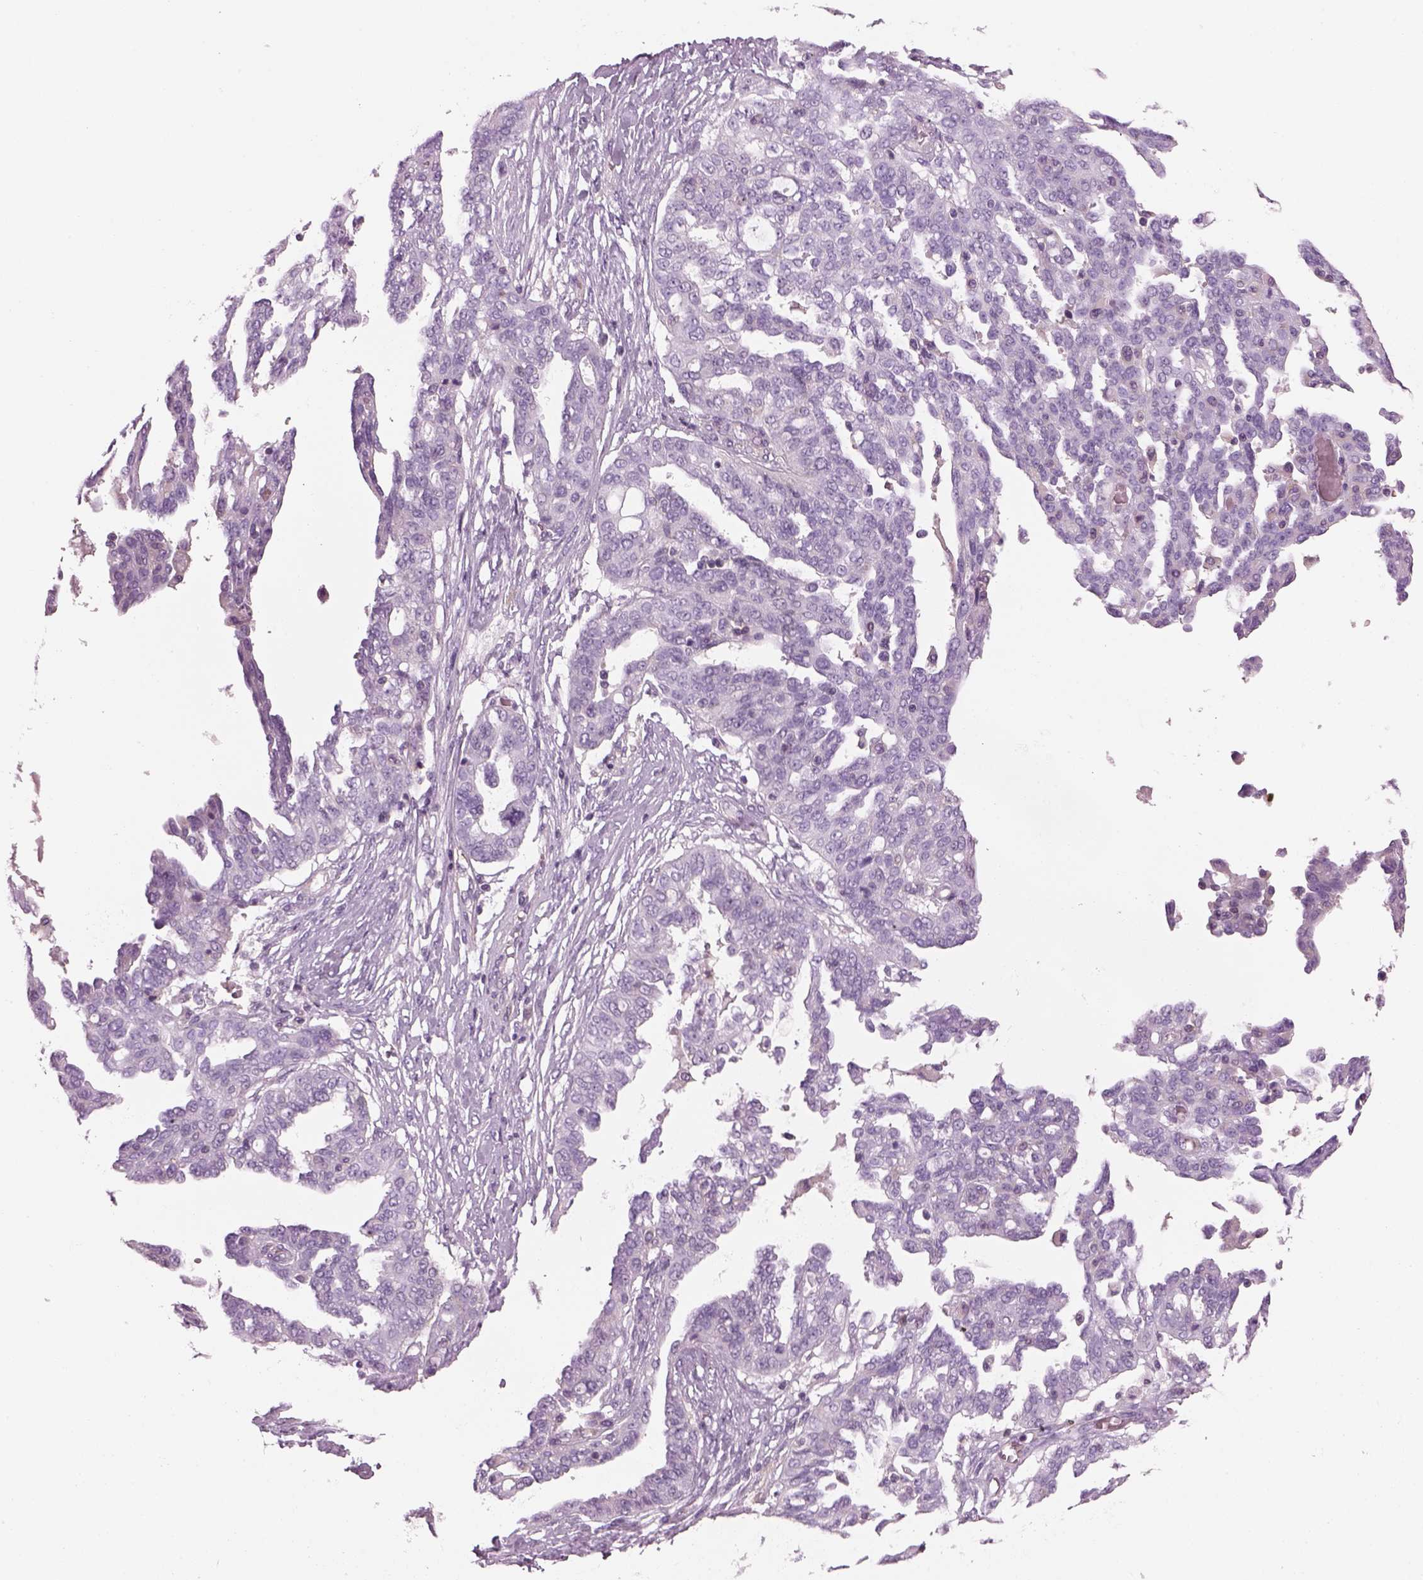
{"staining": {"intensity": "negative", "quantity": "none", "location": "none"}, "tissue": "ovarian cancer", "cell_type": "Tumor cells", "image_type": "cancer", "snomed": [{"axis": "morphology", "description": "Cystadenocarcinoma, serous, NOS"}, {"axis": "topography", "description": "Ovary"}], "caption": "A micrograph of human ovarian serous cystadenocarcinoma is negative for staining in tumor cells.", "gene": "SLC1A7", "patient": {"sex": "female", "age": 67}}